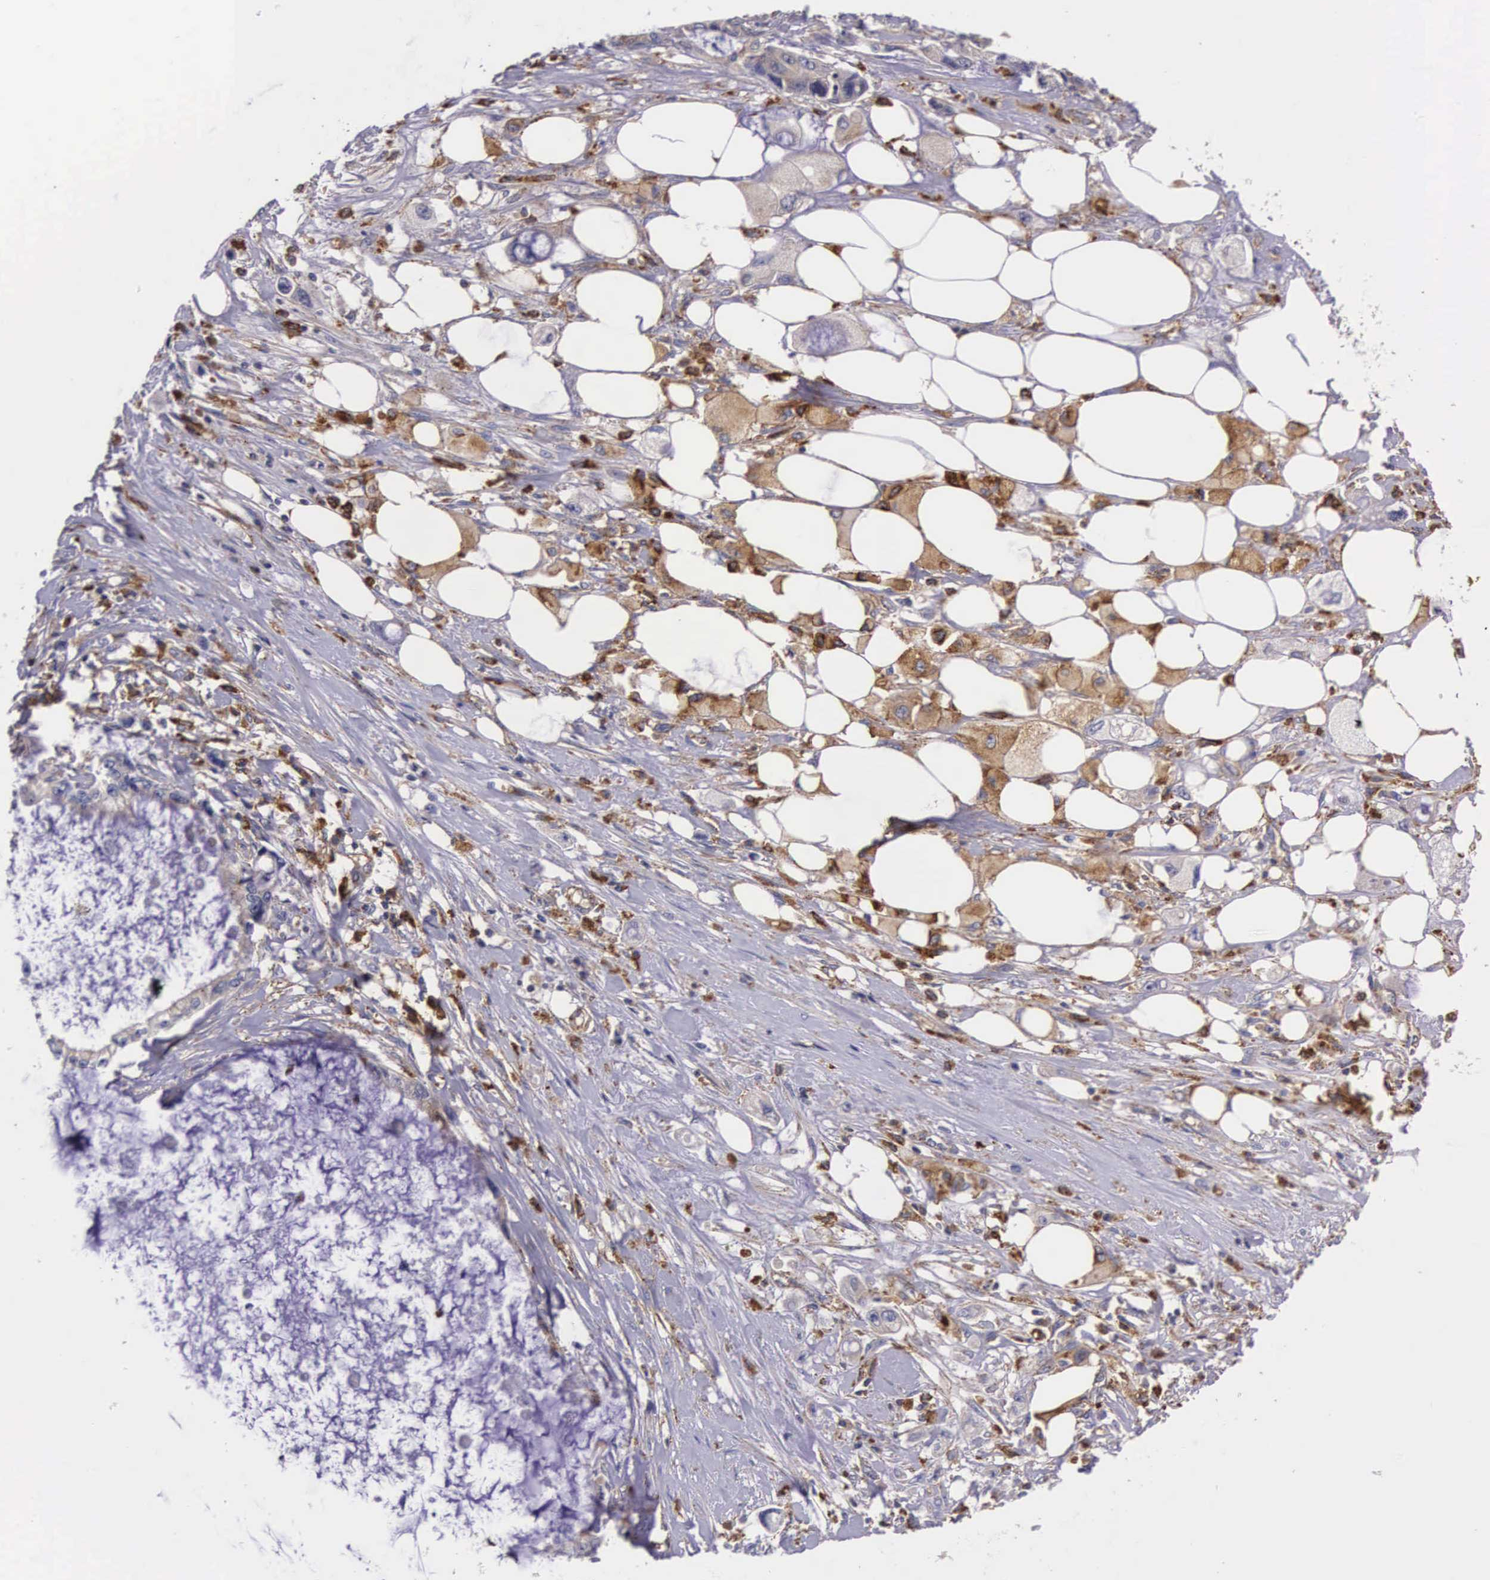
{"staining": {"intensity": "weak", "quantity": "25%-75%", "location": "cytoplasmic/membranous"}, "tissue": "pancreatic cancer", "cell_type": "Tumor cells", "image_type": "cancer", "snomed": [{"axis": "morphology", "description": "Adenocarcinoma, NOS"}, {"axis": "topography", "description": "Pancreas"}, {"axis": "topography", "description": "Stomach, upper"}], "caption": "Human adenocarcinoma (pancreatic) stained with a brown dye reveals weak cytoplasmic/membranous positive staining in about 25%-75% of tumor cells.", "gene": "NAGA", "patient": {"sex": "male", "age": 77}}